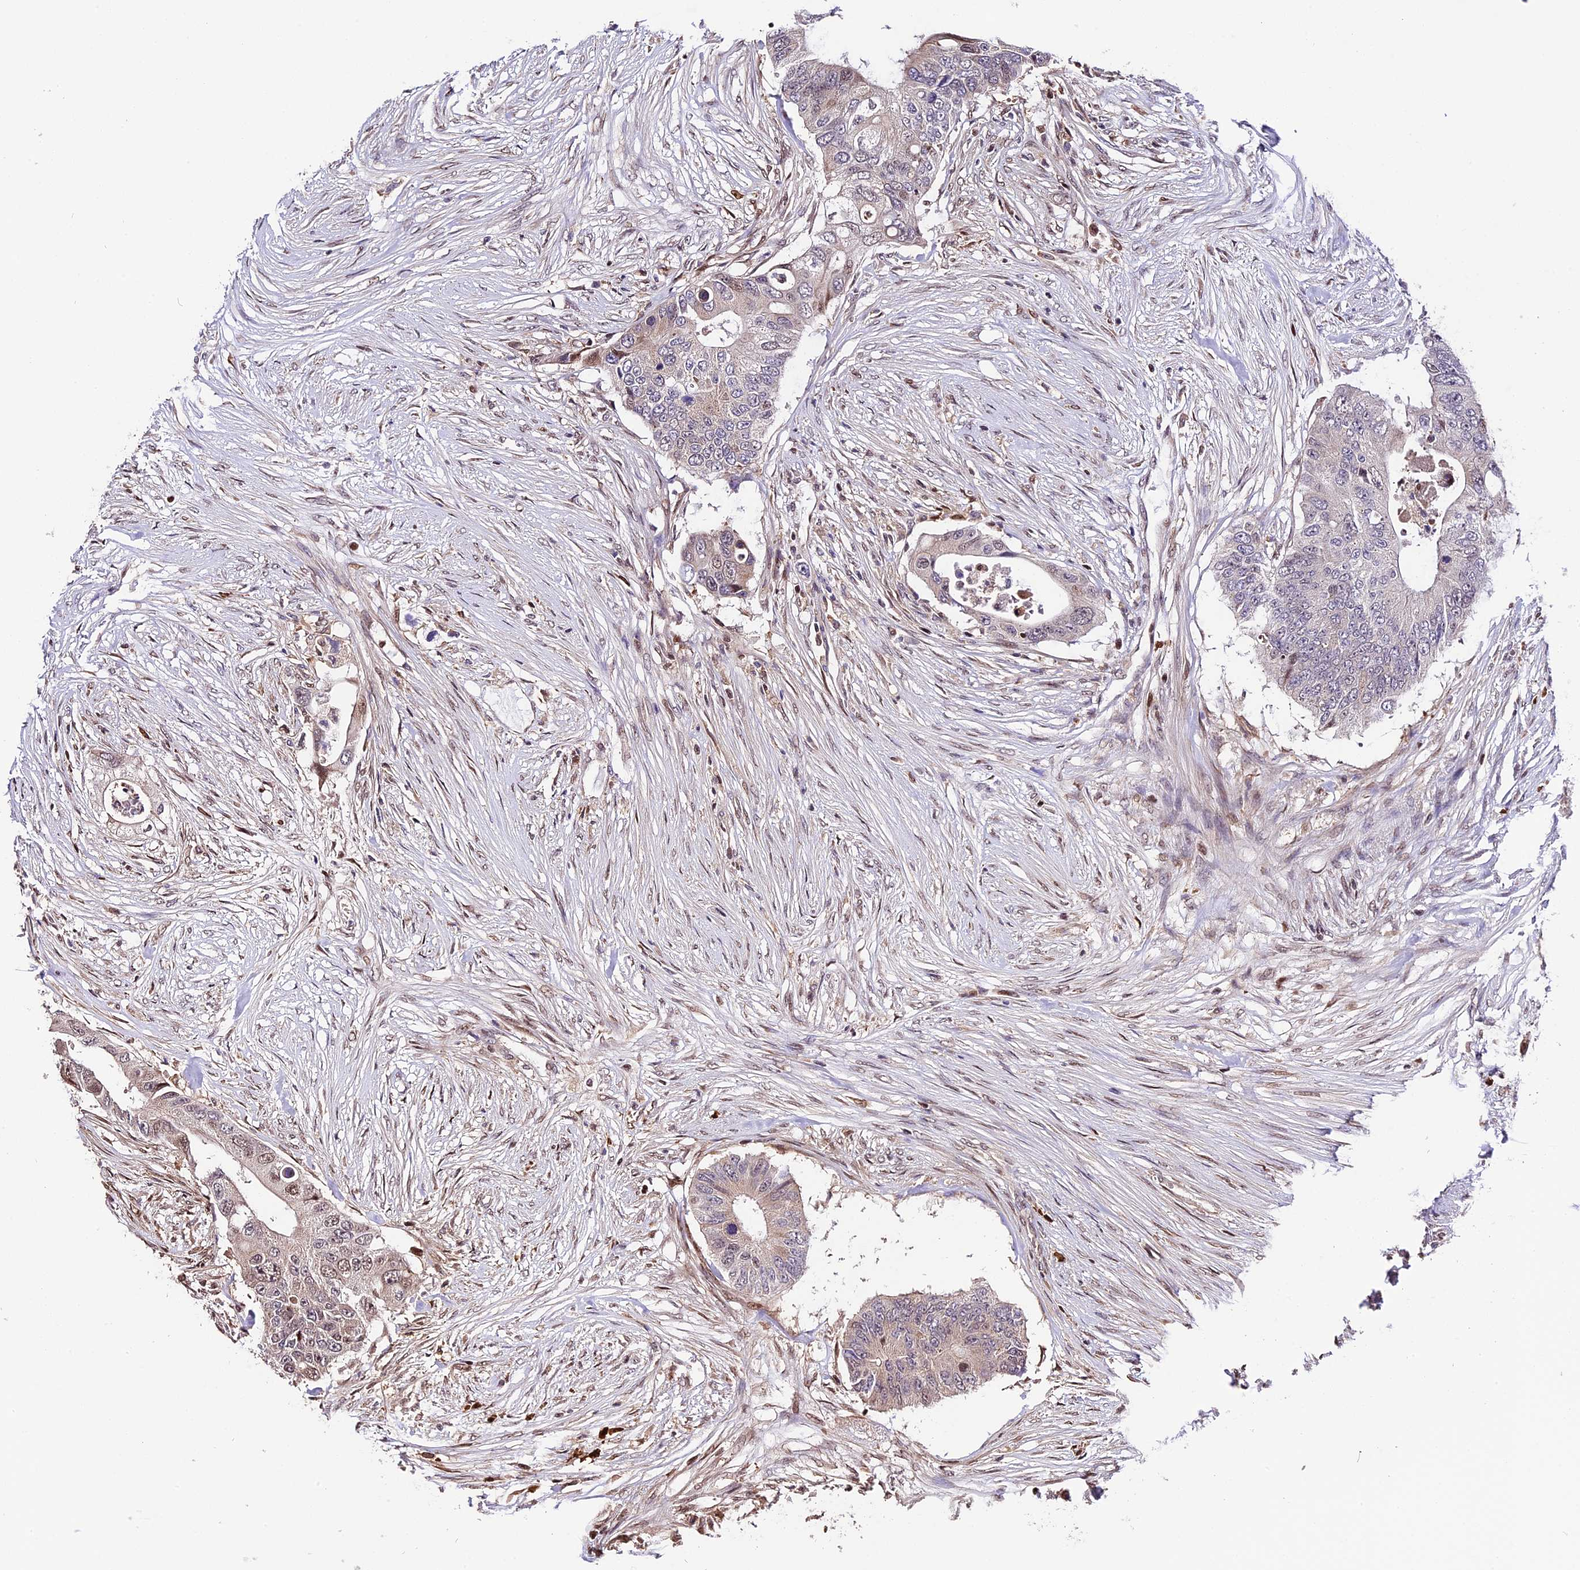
{"staining": {"intensity": "weak", "quantity": "<25%", "location": "cytoplasmic/membranous,nuclear"}, "tissue": "colorectal cancer", "cell_type": "Tumor cells", "image_type": "cancer", "snomed": [{"axis": "morphology", "description": "Adenocarcinoma, NOS"}, {"axis": "topography", "description": "Colon"}], "caption": "Histopathology image shows no protein staining in tumor cells of colorectal cancer tissue.", "gene": "HERPUD1", "patient": {"sex": "male", "age": 71}}